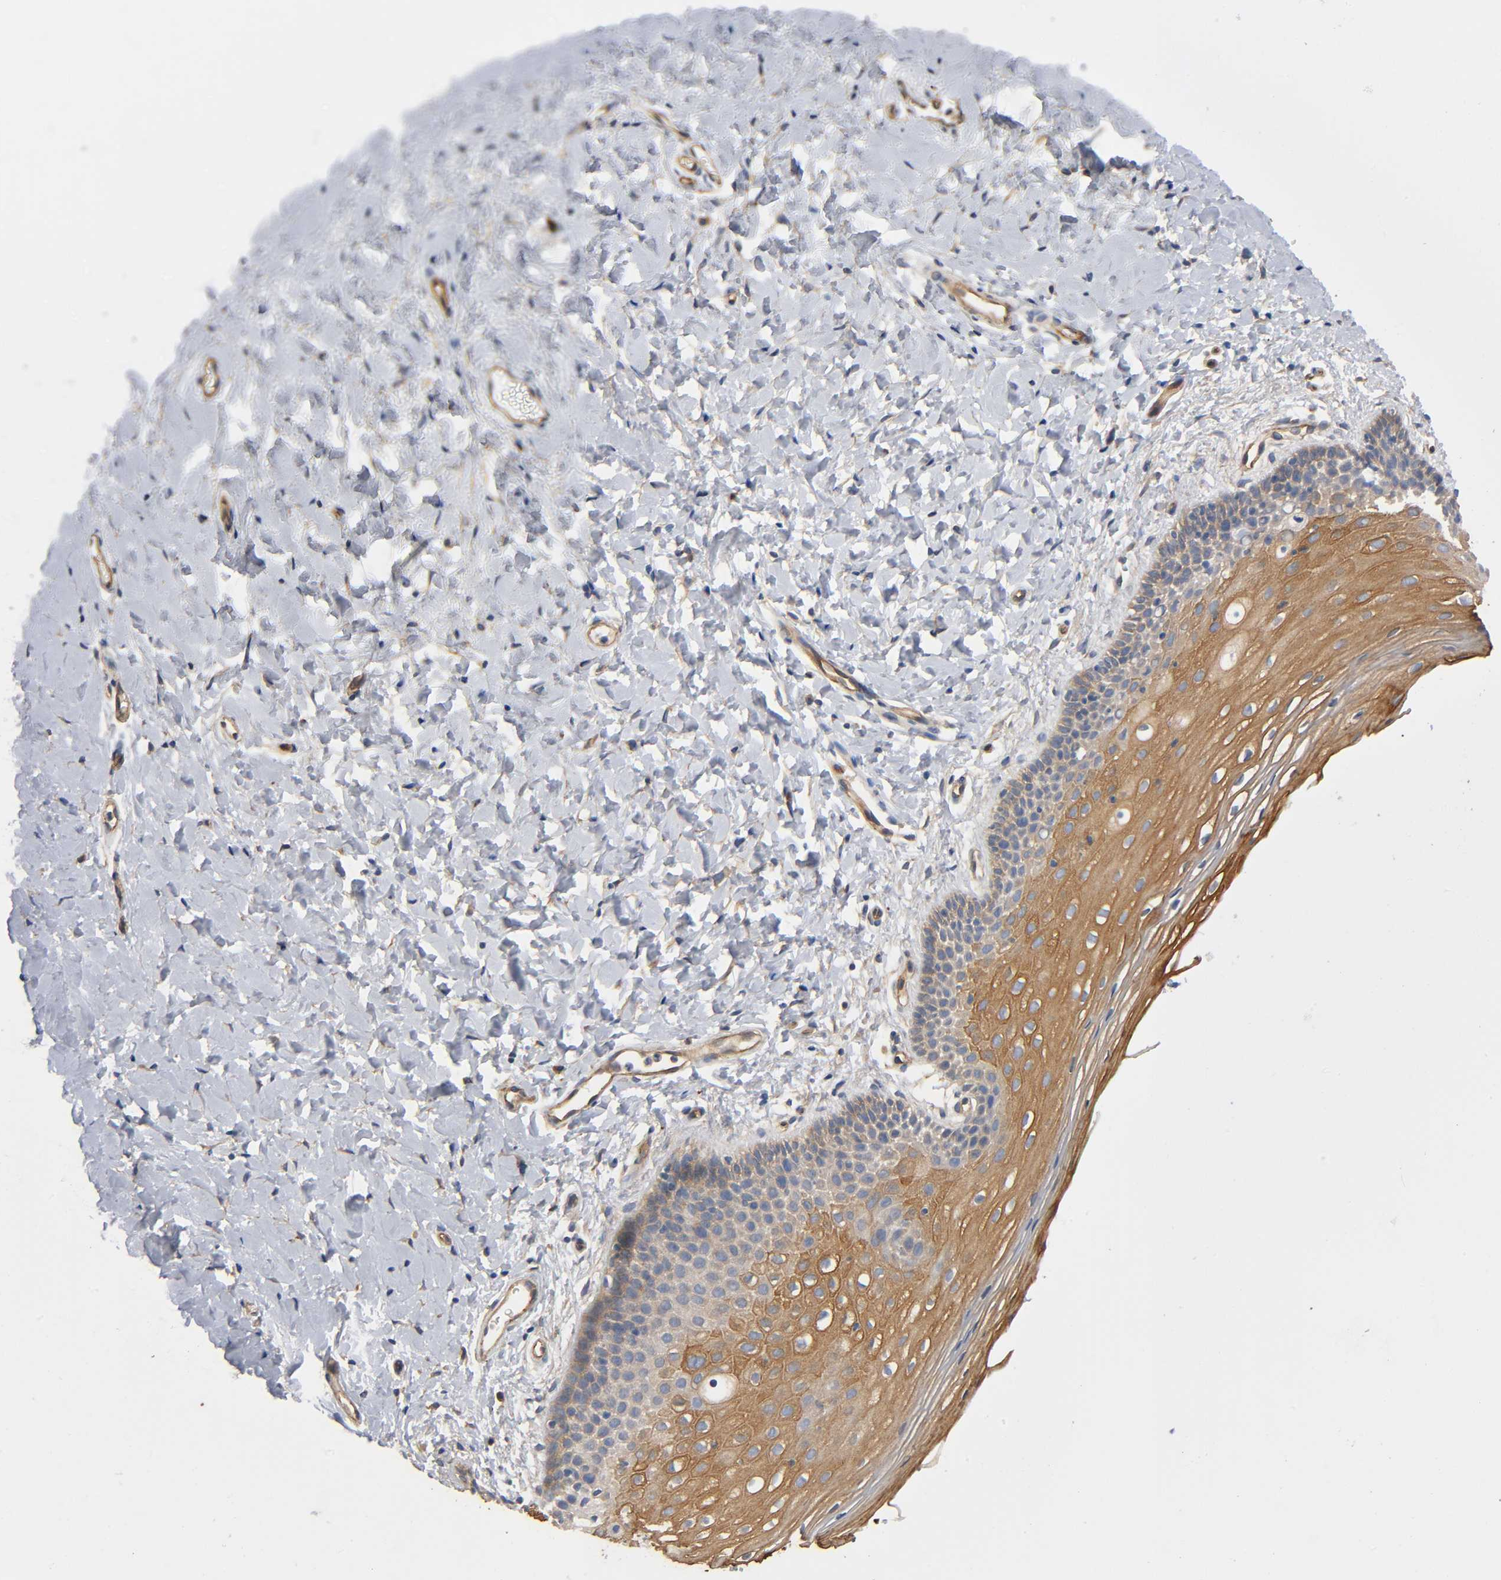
{"staining": {"intensity": "moderate", "quantity": ">75%", "location": "cytoplasmic/membranous"}, "tissue": "vagina", "cell_type": "Squamous epithelial cells", "image_type": "normal", "snomed": [{"axis": "morphology", "description": "Normal tissue, NOS"}, {"axis": "topography", "description": "Vagina"}], "caption": "An IHC histopathology image of normal tissue is shown. Protein staining in brown labels moderate cytoplasmic/membranous positivity in vagina within squamous epithelial cells.", "gene": "MARS1", "patient": {"sex": "female", "age": 55}}